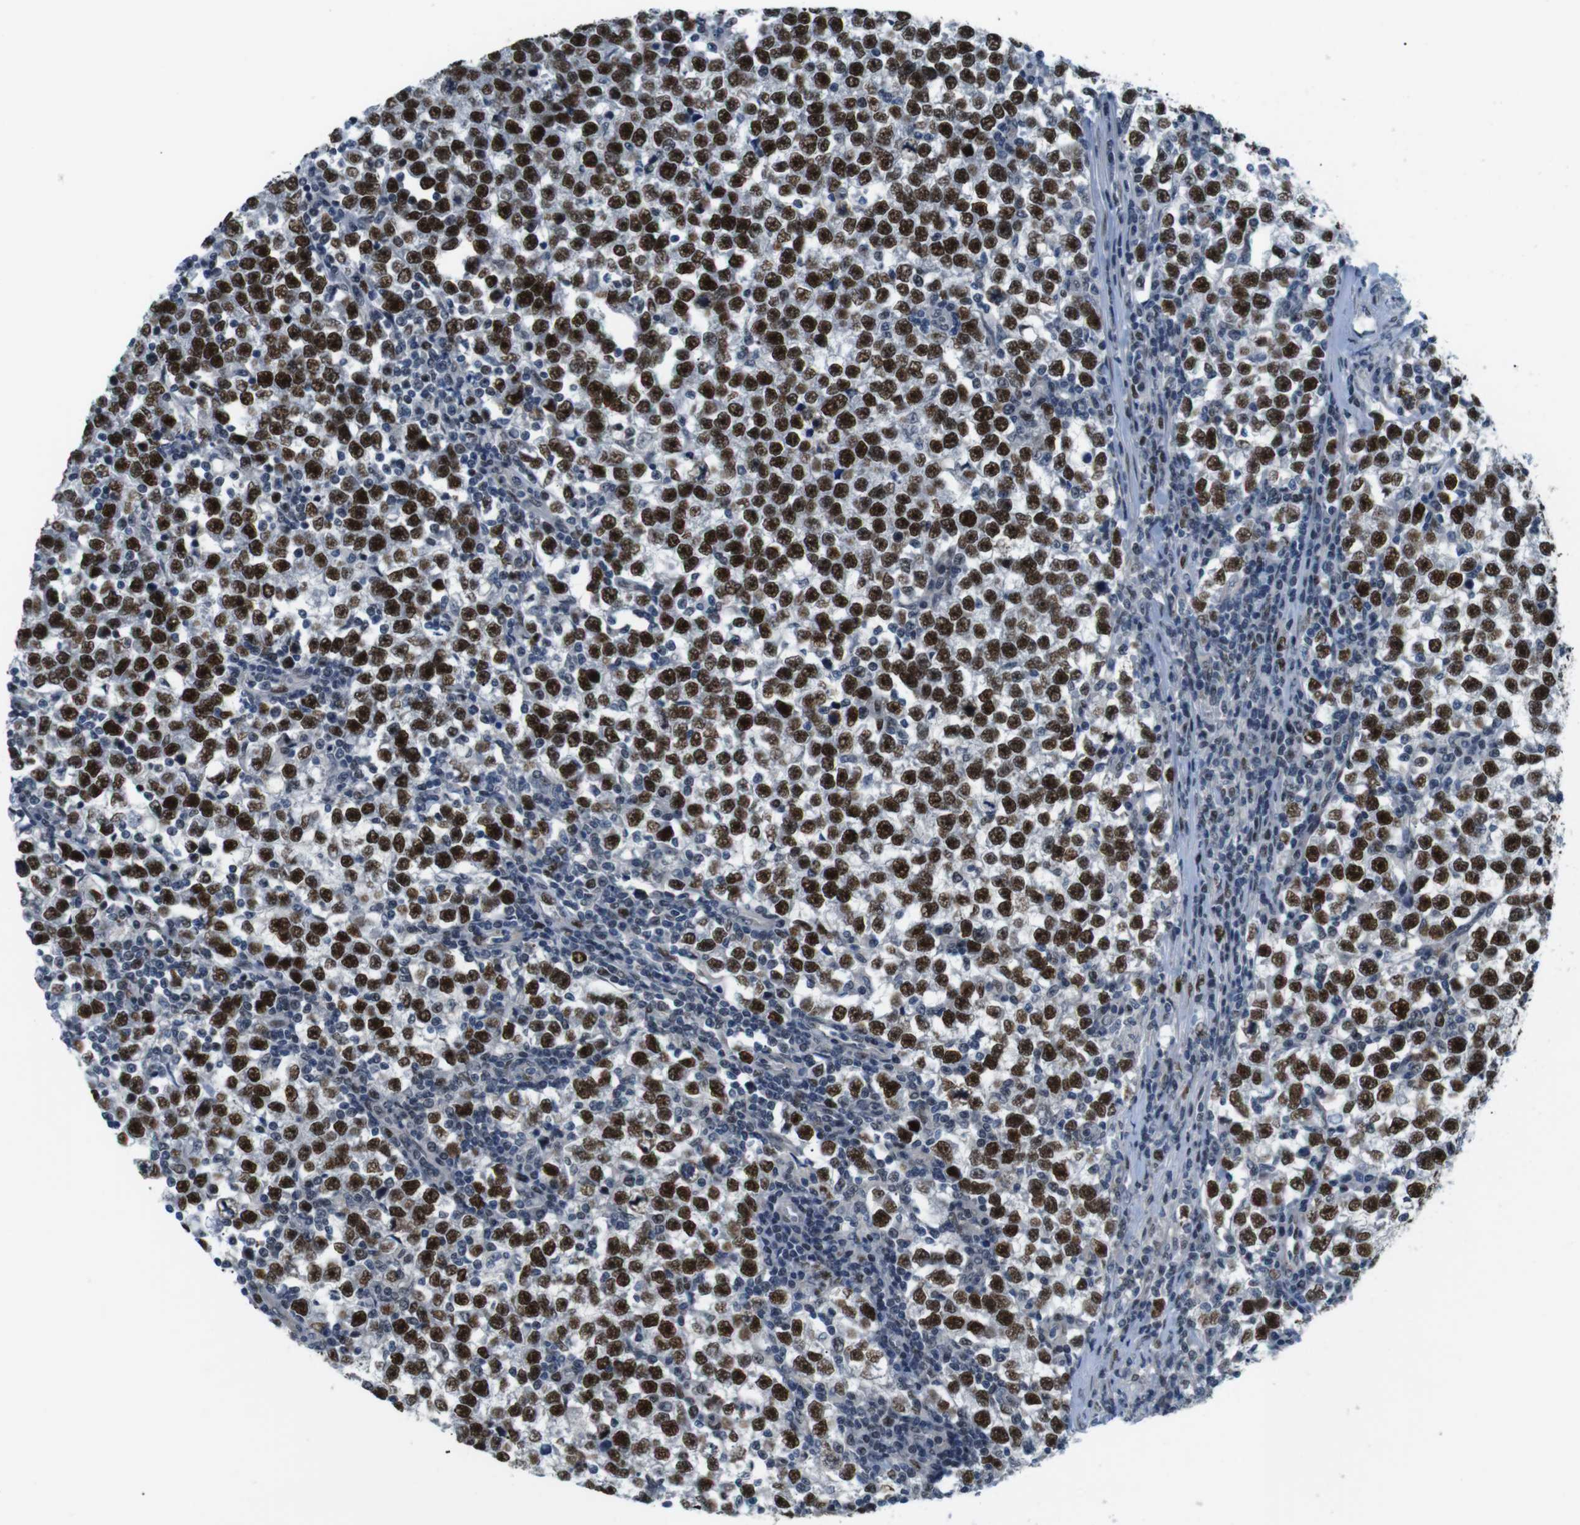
{"staining": {"intensity": "strong", "quantity": ">75%", "location": "nuclear"}, "tissue": "testis cancer", "cell_type": "Tumor cells", "image_type": "cancer", "snomed": [{"axis": "morphology", "description": "Seminoma, NOS"}, {"axis": "topography", "description": "Testis"}], "caption": "Protein staining demonstrates strong nuclear expression in approximately >75% of tumor cells in testis cancer.", "gene": "SMCO2", "patient": {"sex": "male", "age": 43}}